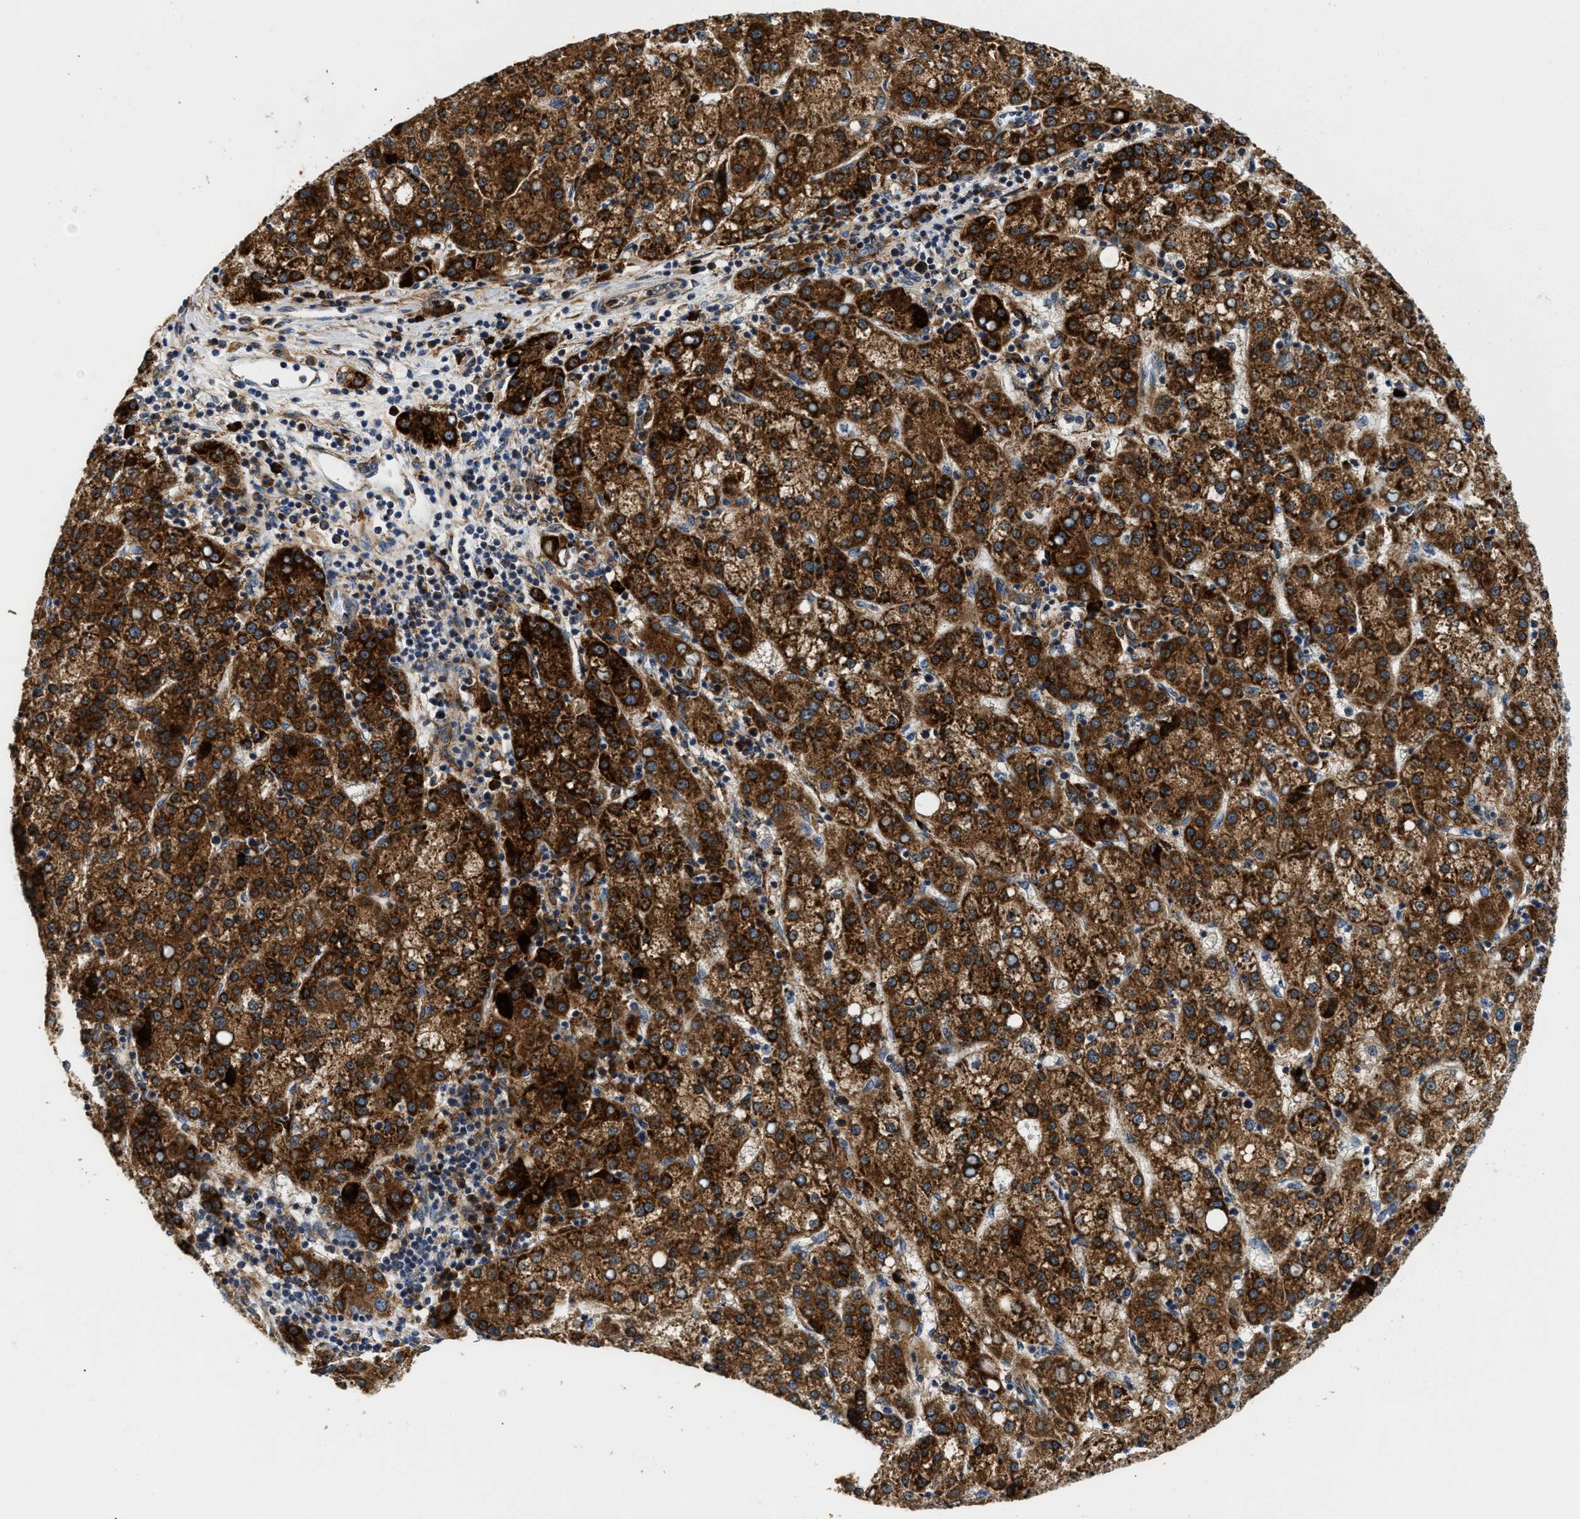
{"staining": {"intensity": "strong", "quantity": ">75%", "location": "cytoplasmic/membranous"}, "tissue": "liver cancer", "cell_type": "Tumor cells", "image_type": "cancer", "snomed": [{"axis": "morphology", "description": "Carcinoma, Hepatocellular, NOS"}, {"axis": "topography", "description": "Liver"}], "caption": "Tumor cells exhibit strong cytoplasmic/membranous staining in about >75% of cells in liver cancer.", "gene": "AMZ1", "patient": {"sex": "female", "age": 58}}